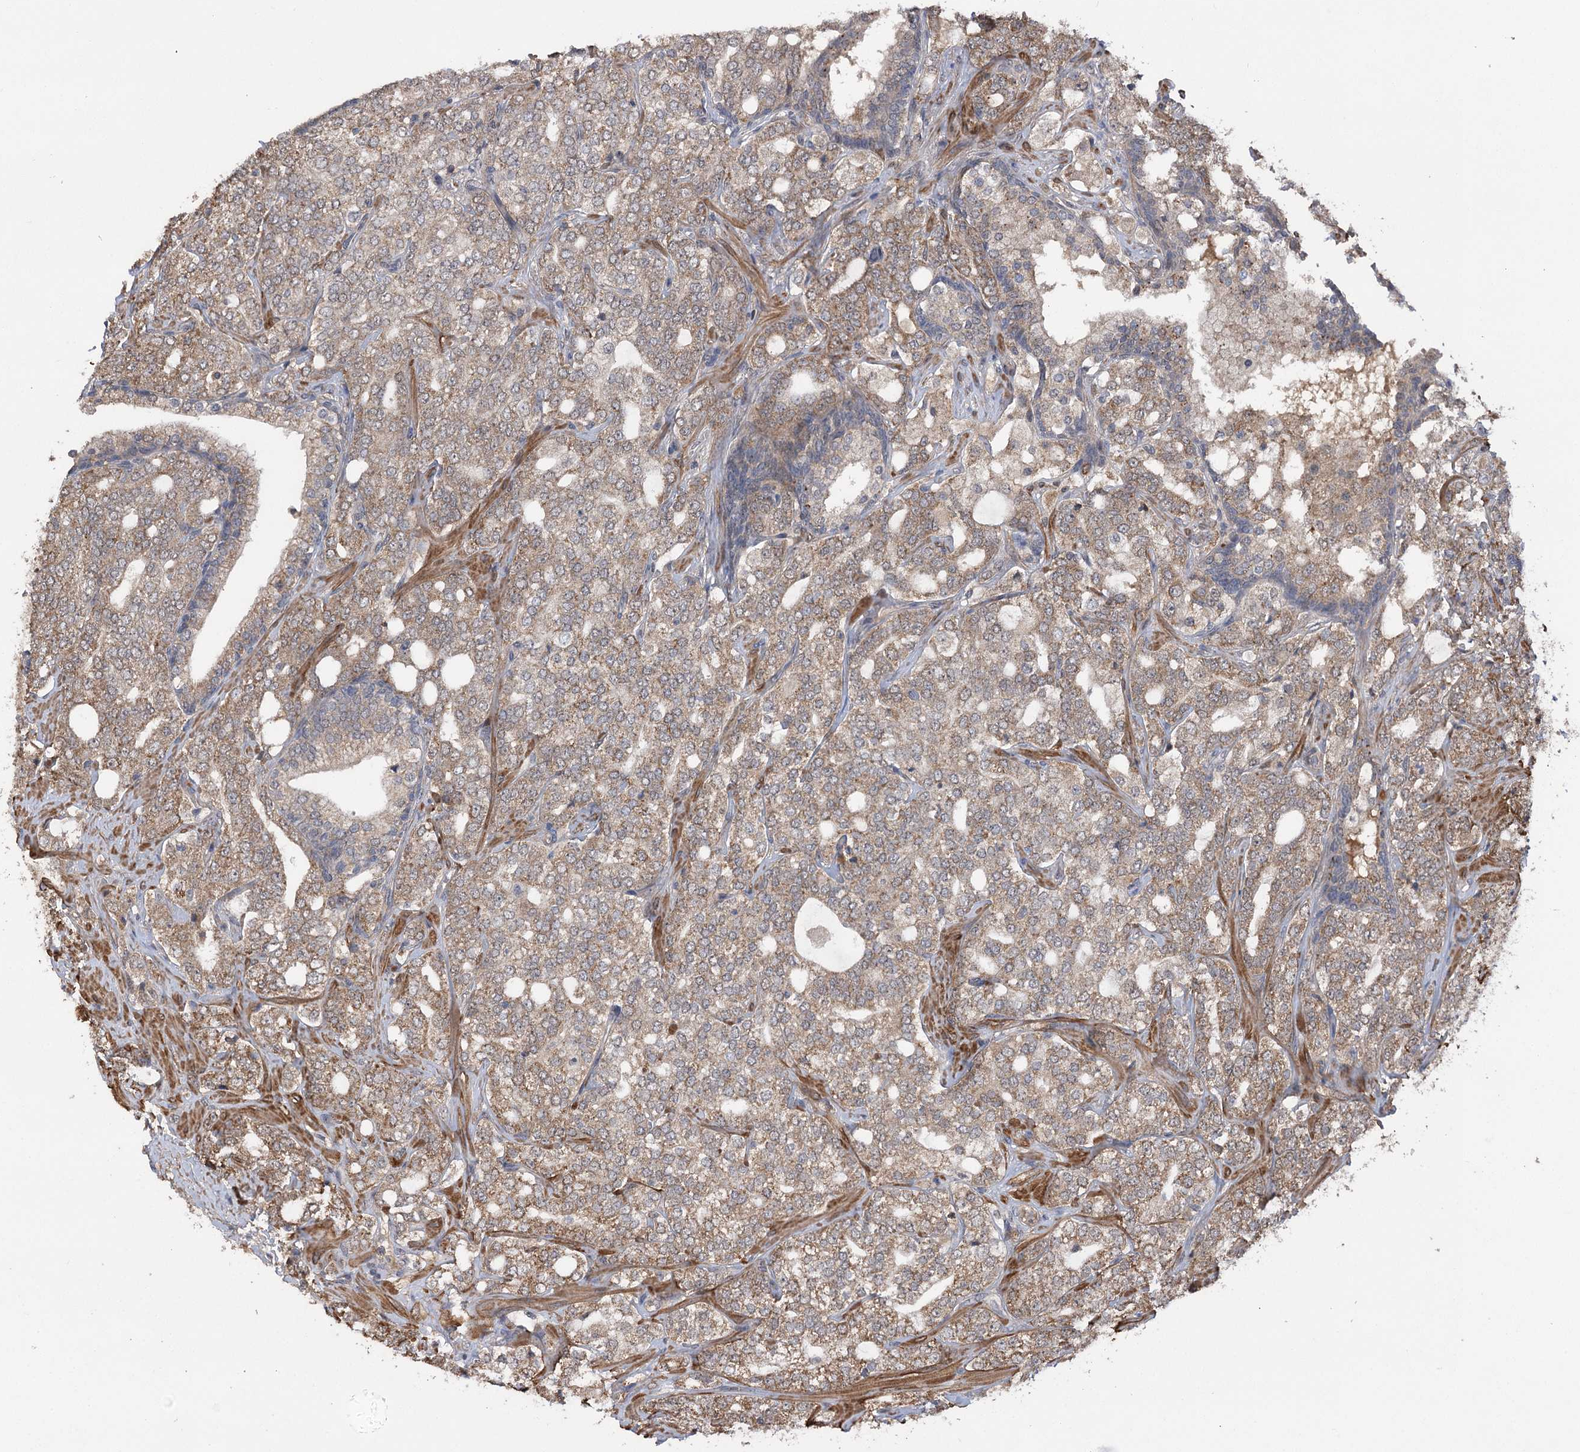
{"staining": {"intensity": "moderate", "quantity": ">75%", "location": "cytoplasmic/membranous"}, "tissue": "prostate cancer", "cell_type": "Tumor cells", "image_type": "cancer", "snomed": [{"axis": "morphology", "description": "Adenocarcinoma, High grade"}, {"axis": "topography", "description": "Prostate"}], "caption": "Brown immunohistochemical staining in prostate cancer exhibits moderate cytoplasmic/membranous expression in approximately >75% of tumor cells.", "gene": "TENM2", "patient": {"sex": "male", "age": 64}}